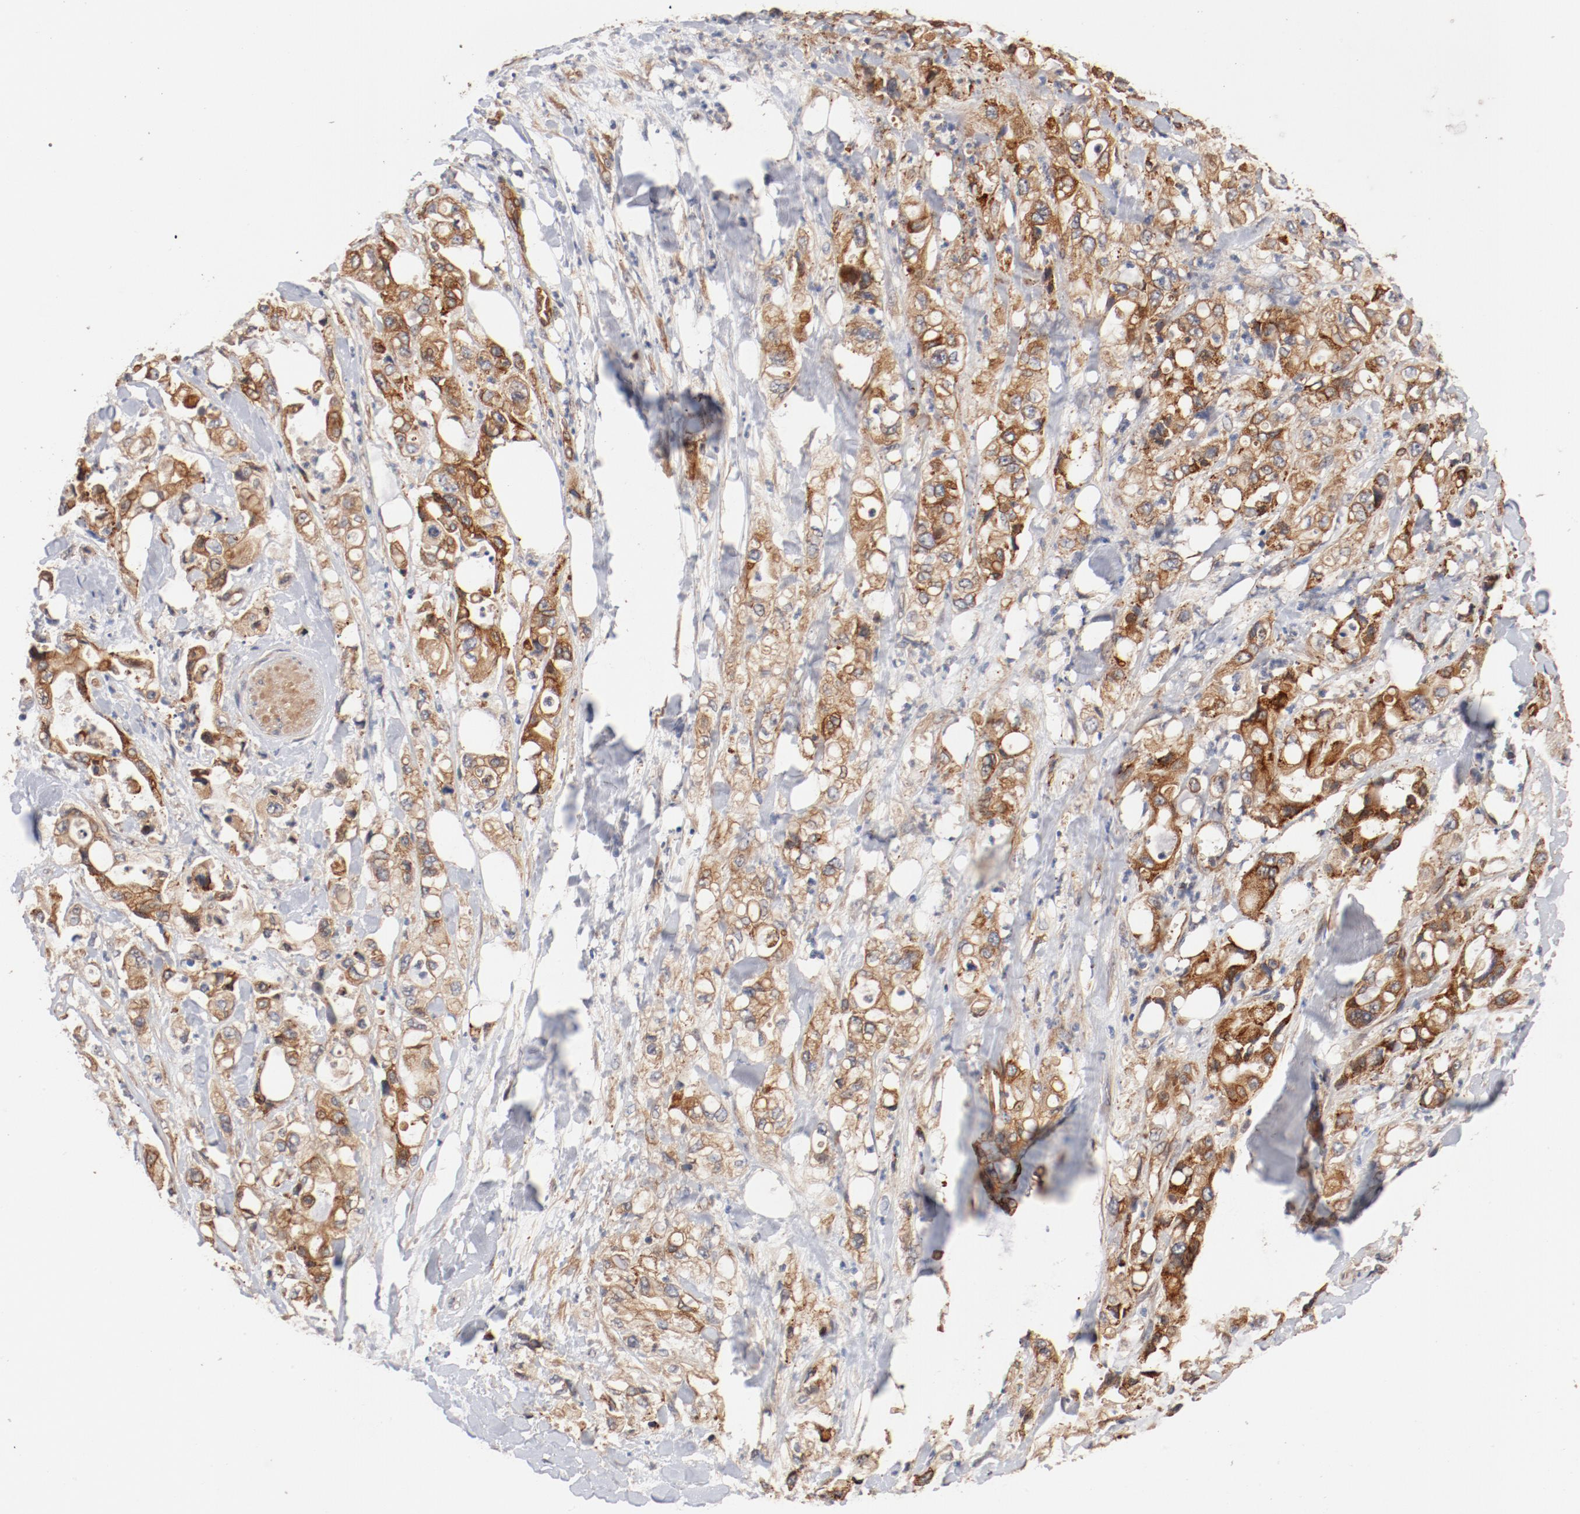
{"staining": {"intensity": "moderate", "quantity": ">75%", "location": "cytoplasmic/membranous"}, "tissue": "pancreatic cancer", "cell_type": "Tumor cells", "image_type": "cancer", "snomed": [{"axis": "morphology", "description": "Adenocarcinoma, NOS"}, {"axis": "topography", "description": "Pancreas"}], "caption": "High-magnification brightfield microscopy of adenocarcinoma (pancreatic) stained with DAB (brown) and counterstained with hematoxylin (blue). tumor cells exhibit moderate cytoplasmic/membranous expression is appreciated in approximately>75% of cells. (IHC, brightfield microscopy, high magnification).", "gene": "PITPNM2", "patient": {"sex": "male", "age": 70}}